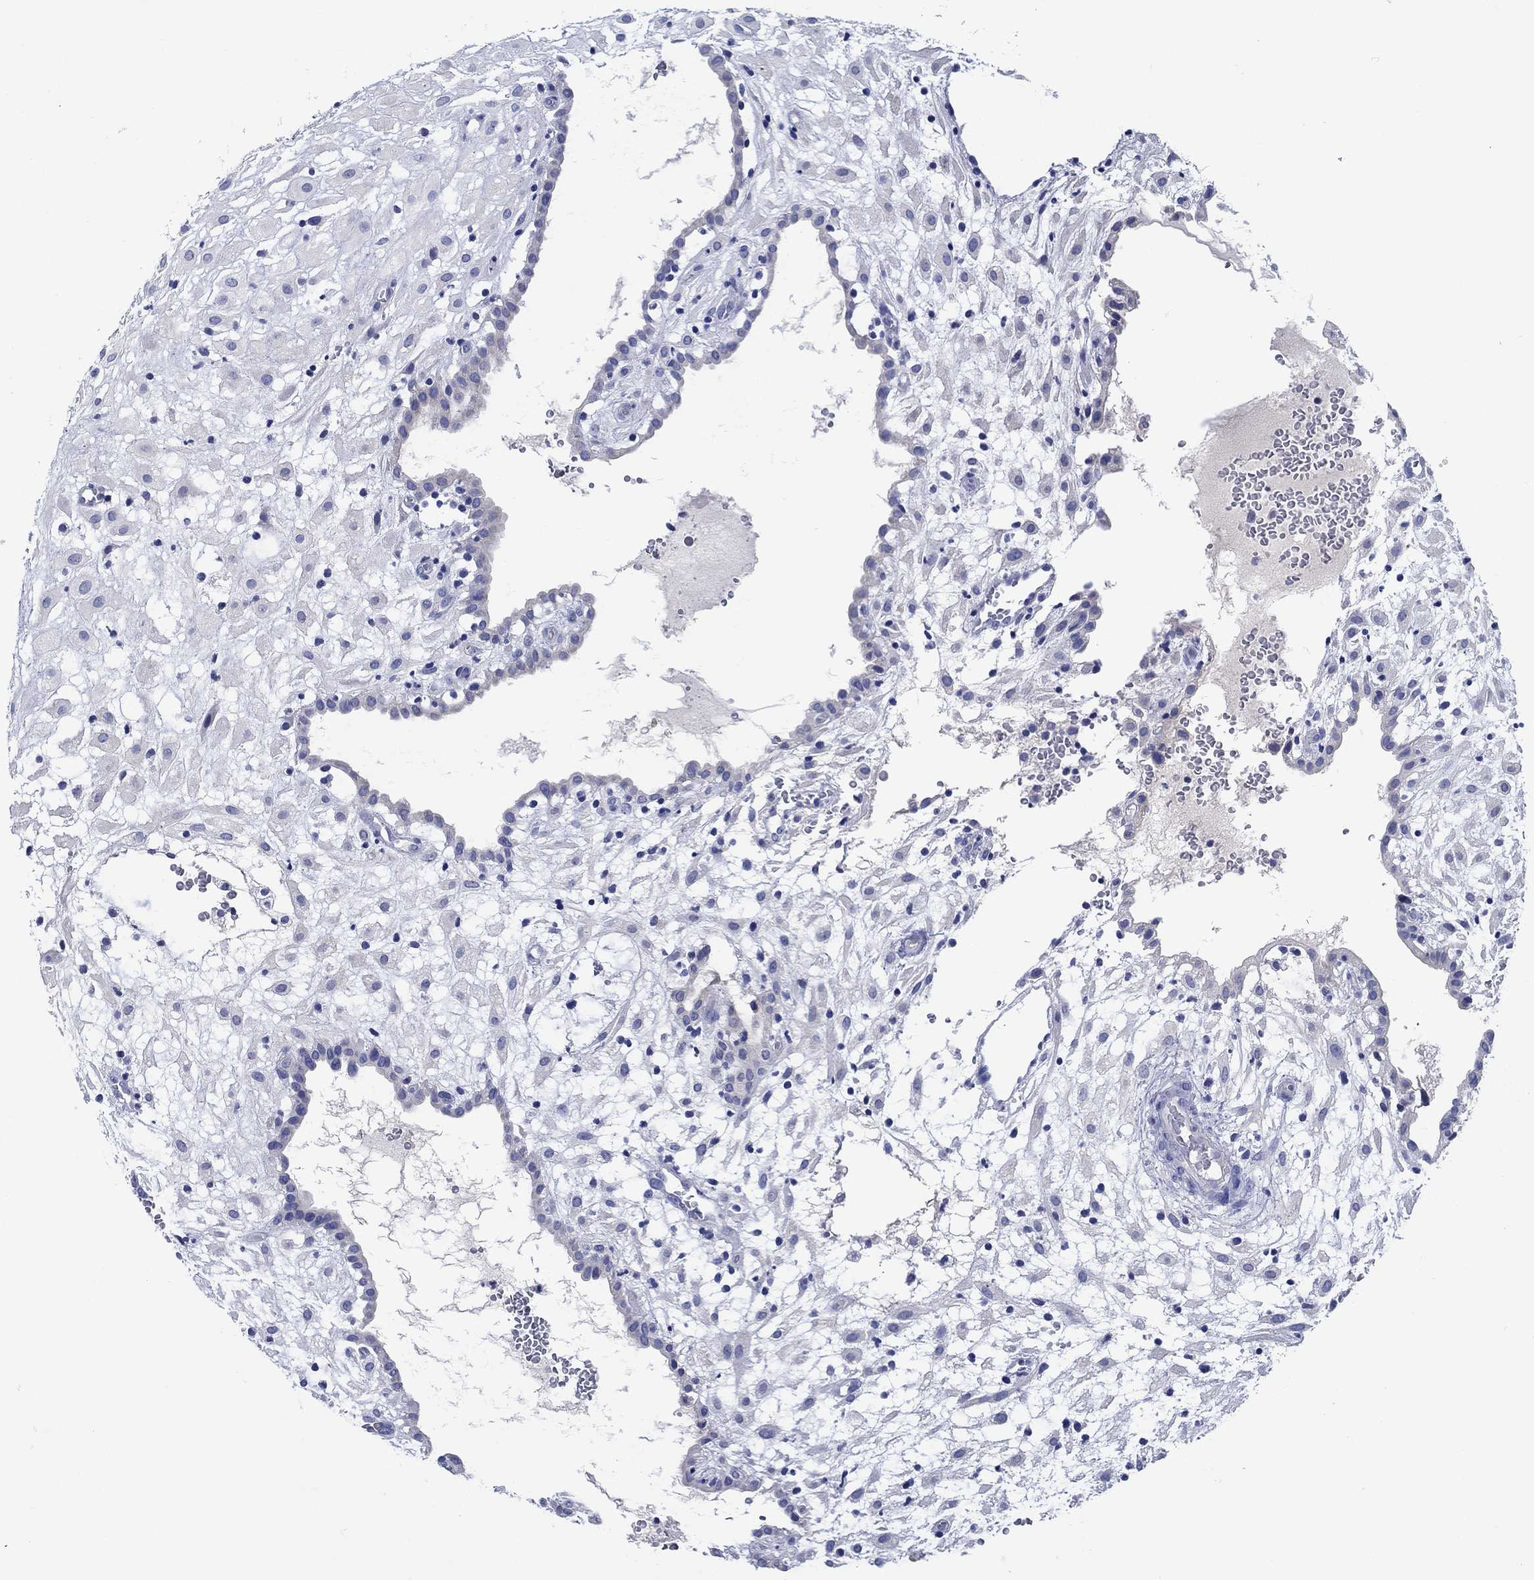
{"staining": {"intensity": "weak", "quantity": "25%-75%", "location": "cytoplasmic/membranous"}, "tissue": "placenta", "cell_type": "Decidual cells", "image_type": "normal", "snomed": [{"axis": "morphology", "description": "Normal tissue, NOS"}, {"axis": "topography", "description": "Placenta"}], "caption": "Unremarkable placenta was stained to show a protein in brown. There is low levels of weak cytoplasmic/membranous staining in approximately 25%-75% of decidual cells.", "gene": "ENSG00000251537", "patient": {"sex": "female", "age": 24}}